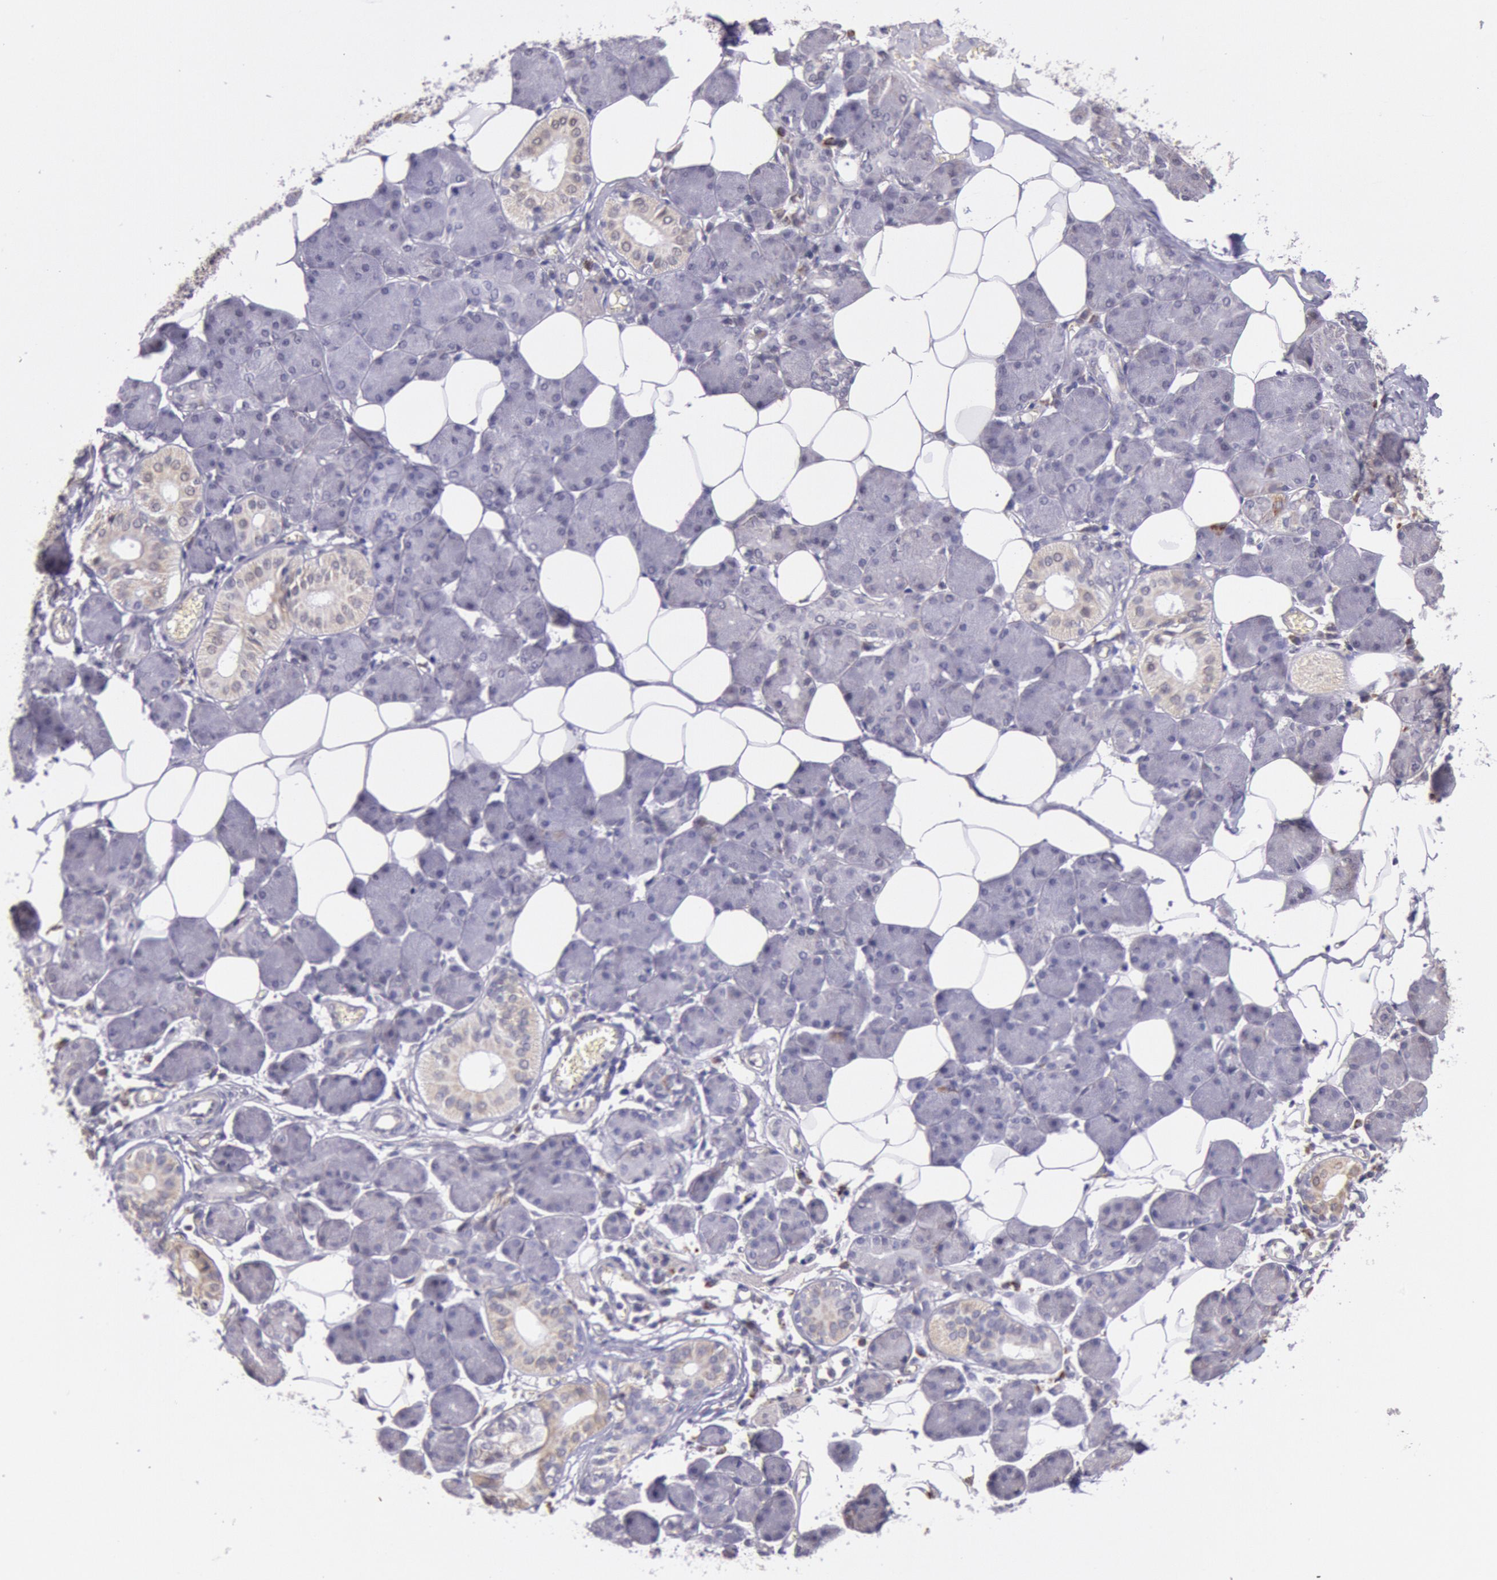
{"staining": {"intensity": "weak", "quantity": "<25%", "location": "cytoplasmic/membranous"}, "tissue": "salivary gland", "cell_type": "Glandular cells", "image_type": "normal", "snomed": [{"axis": "morphology", "description": "Normal tissue, NOS"}, {"axis": "morphology", "description": "Adenoma, NOS"}, {"axis": "topography", "description": "Salivary gland"}], "caption": "Protein analysis of benign salivary gland exhibits no significant expression in glandular cells.", "gene": "FRMD6", "patient": {"sex": "female", "age": 32}}